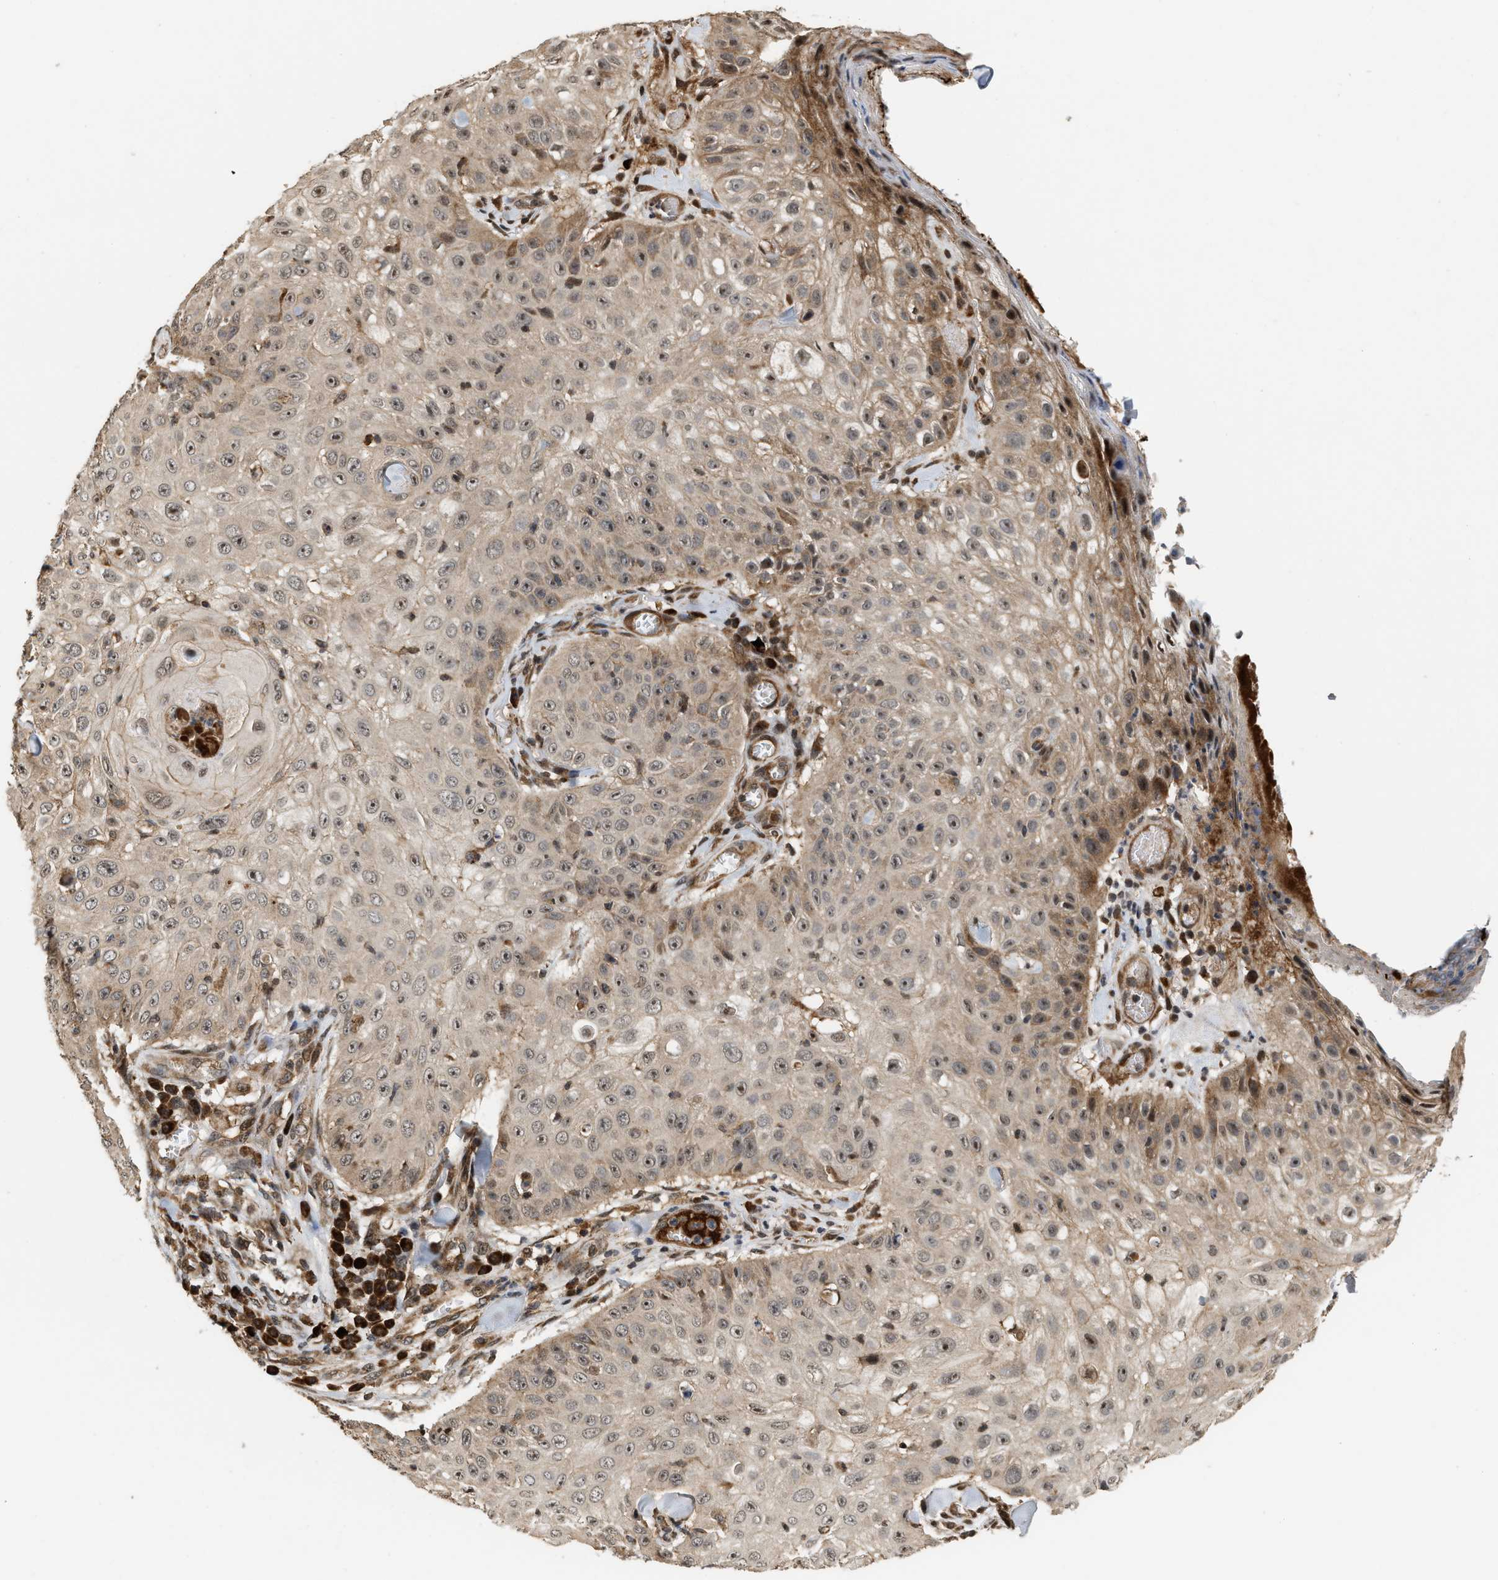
{"staining": {"intensity": "moderate", "quantity": ">75%", "location": "cytoplasmic/membranous,nuclear"}, "tissue": "skin cancer", "cell_type": "Tumor cells", "image_type": "cancer", "snomed": [{"axis": "morphology", "description": "Squamous cell carcinoma, NOS"}, {"axis": "topography", "description": "Skin"}], "caption": "This photomicrograph demonstrates IHC staining of human squamous cell carcinoma (skin), with medium moderate cytoplasmic/membranous and nuclear positivity in approximately >75% of tumor cells.", "gene": "ELP2", "patient": {"sex": "male", "age": 86}}